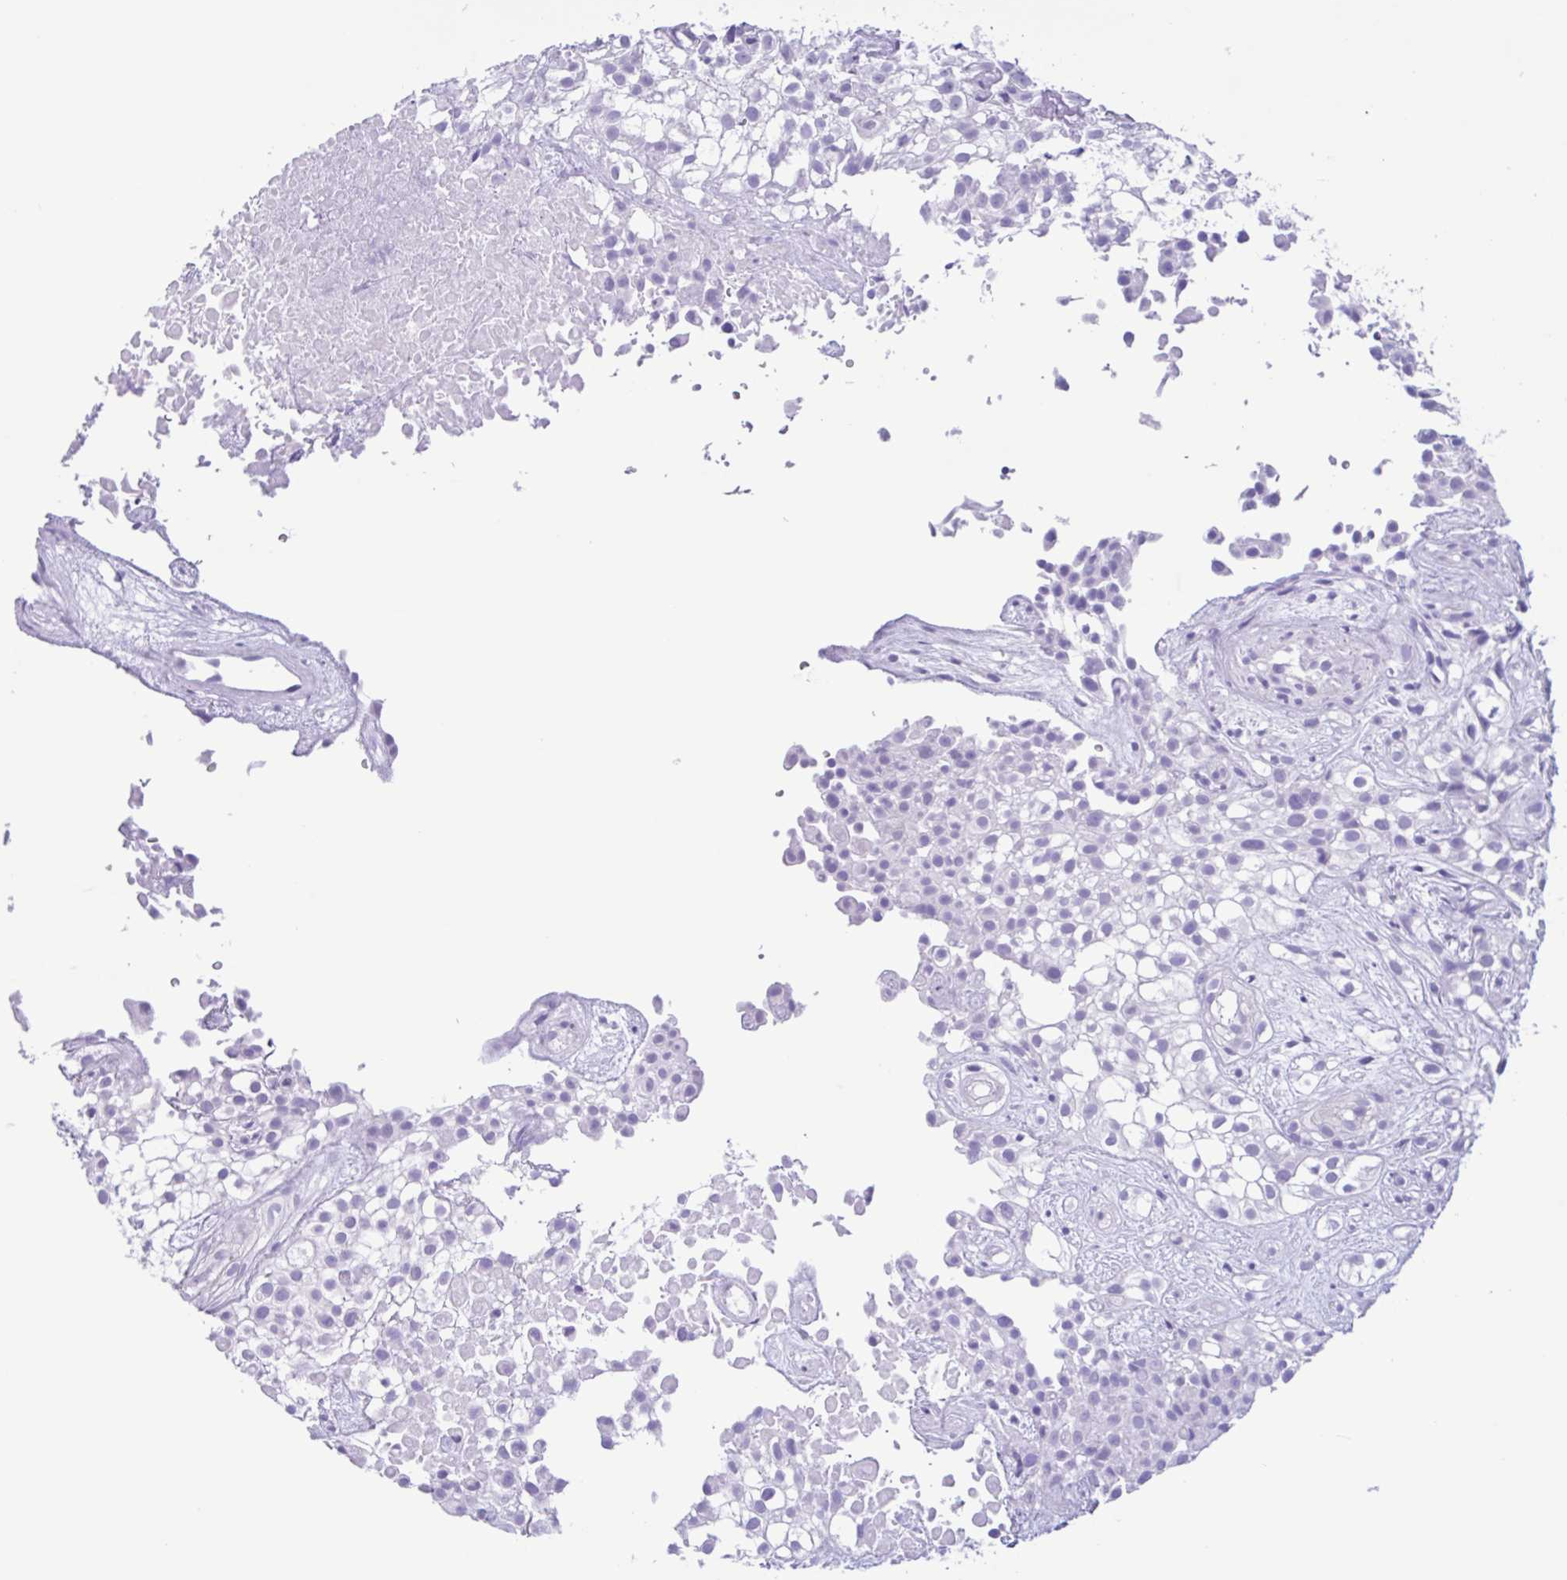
{"staining": {"intensity": "negative", "quantity": "none", "location": "none"}, "tissue": "urothelial cancer", "cell_type": "Tumor cells", "image_type": "cancer", "snomed": [{"axis": "morphology", "description": "Urothelial carcinoma, High grade"}, {"axis": "topography", "description": "Urinary bladder"}], "caption": "High power microscopy photomicrograph of an IHC image of urothelial cancer, revealing no significant positivity in tumor cells. (DAB (3,3'-diaminobenzidine) IHC visualized using brightfield microscopy, high magnification).", "gene": "IAPP", "patient": {"sex": "male", "age": 56}}